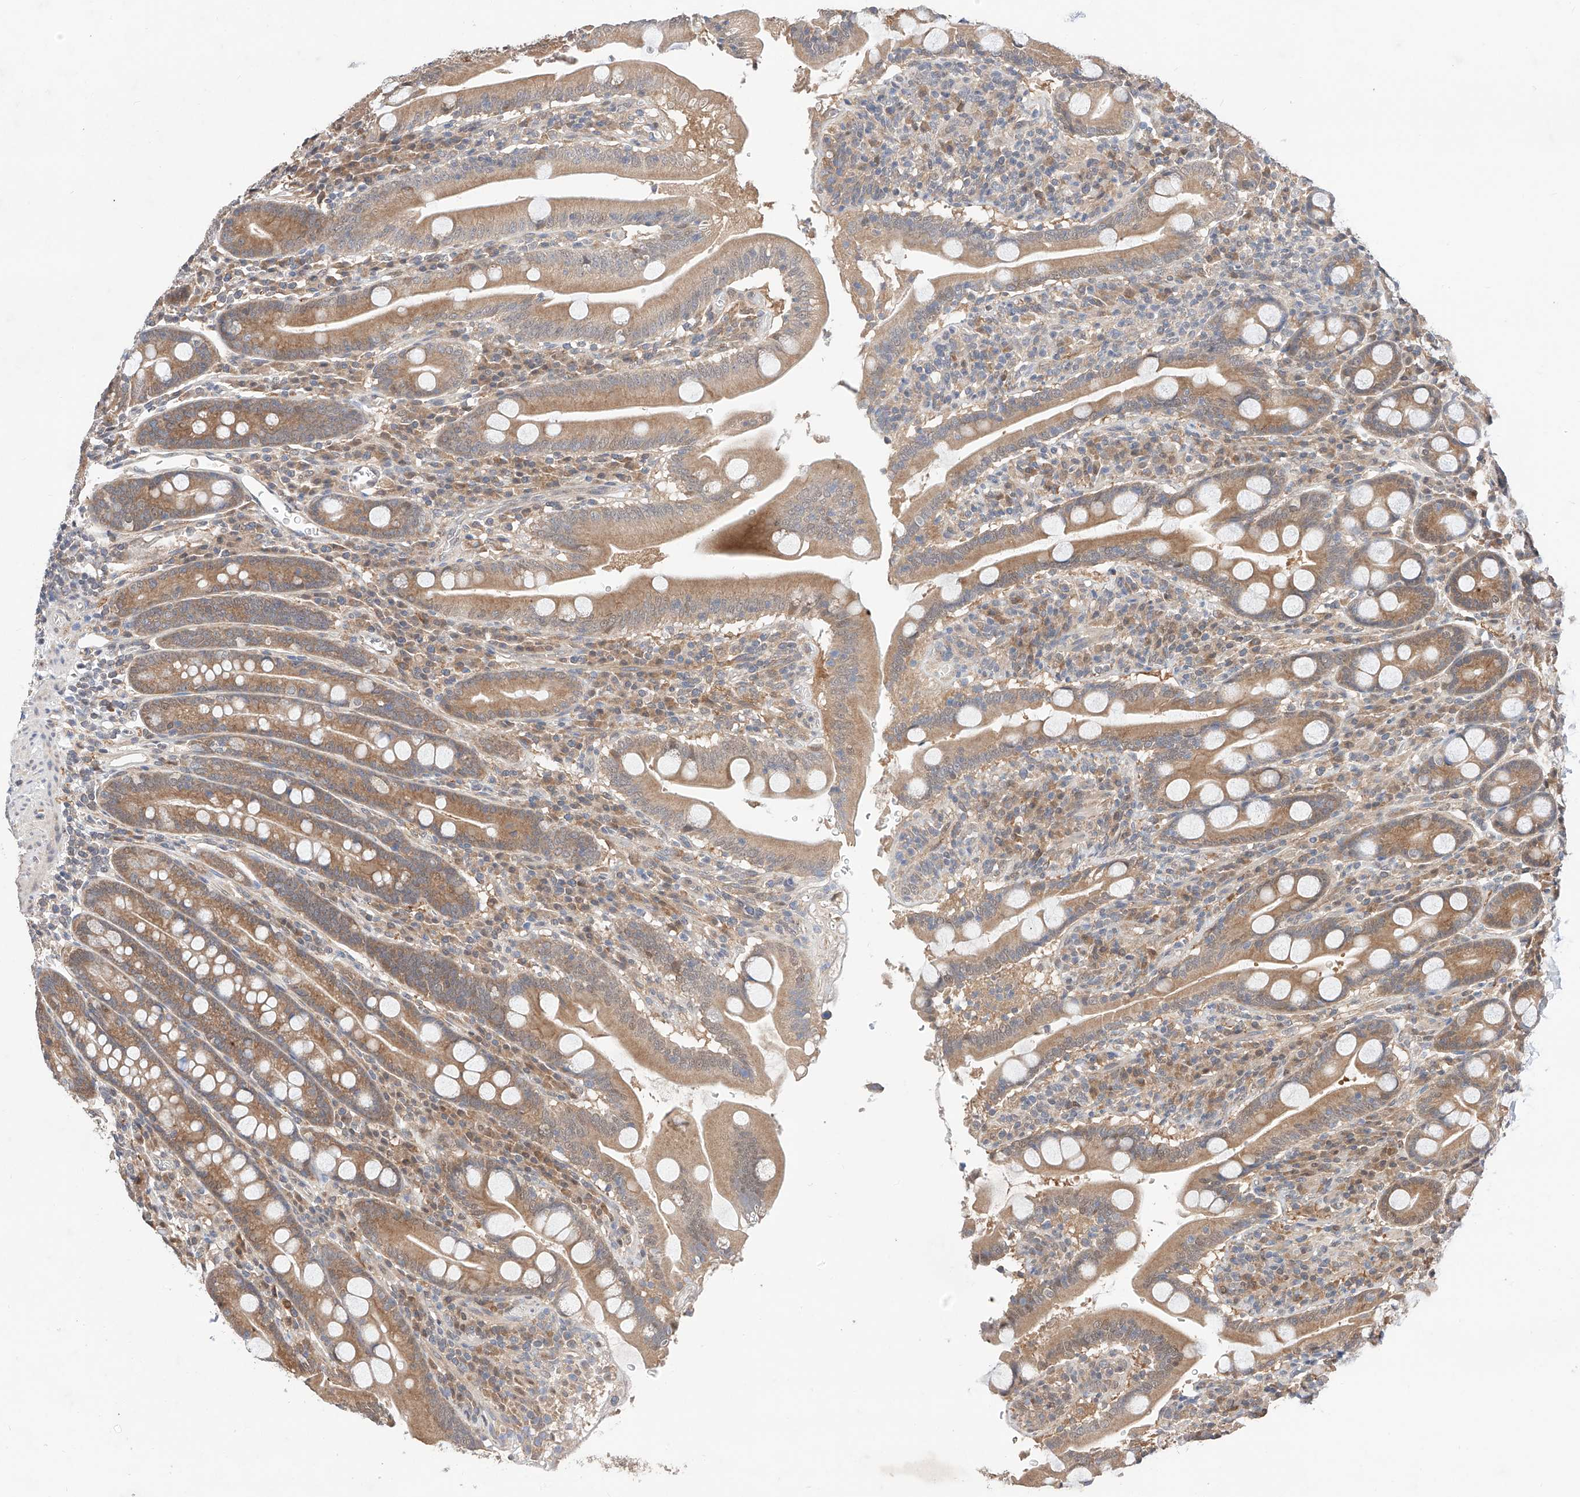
{"staining": {"intensity": "moderate", "quantity": ">75%", "location": "cytoplasmic/membranous"}, "tissue": "duodenum", "cell_type": "Glandular cells", "image_type": "normal", "snomed": [{"axis": "morphology", "description": "Normal tissue, NOS"}, {"axis": "topography", "description": "Duodenum"}], "caption": "Protein expression analysis of unremarkable duodenum reveals moderate cytoplasmic/membranous expression in approximately >75% of glandular cells. Using DAB (brown) and hematoxylin (blue) stains, captured at high magnification using brightfield microscopy.", "gene": "ZSCAN4", "patient": {"sex": "male", "age": 35}}